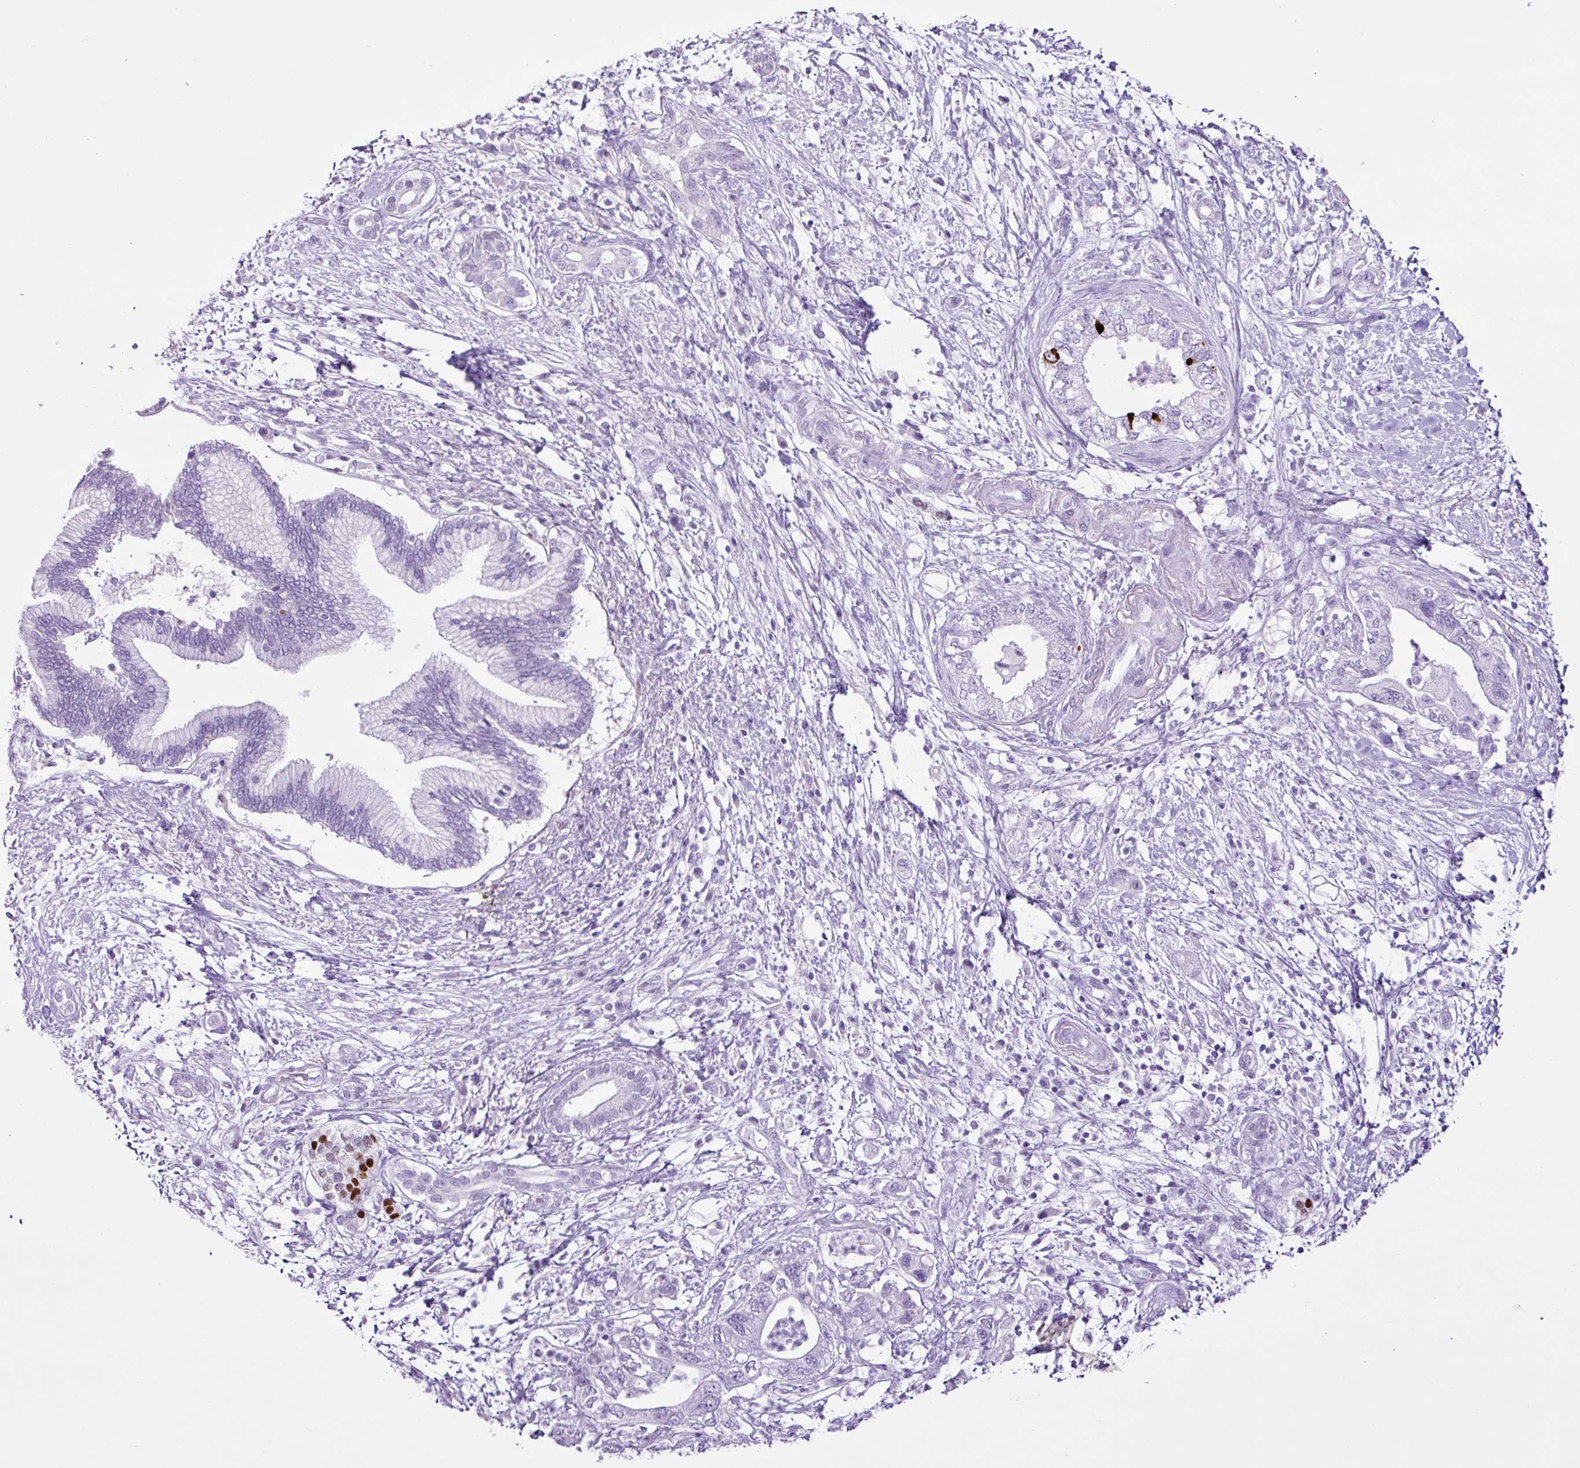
{"staining": {"intensity": "negative", "quantity": "none", "location": "none"}, "tissue": "pancreatic cancer", "cell_type": "Tumor cells", "image_type": "cancer", "snomed": [{"axis": "morphology", "description": "Adenocarcinoma, NOS"}, {"axis": "topography", "description": "Pancreas"}], "caption": "Tumor cells show no significant protein staining in adenocarcinoma (pancreatic). (Immunohistochemistry (ihc), brightfield microscopy, high magnification).", "gene": "PGR", "patient": {"sex": "female", "age": 73}}